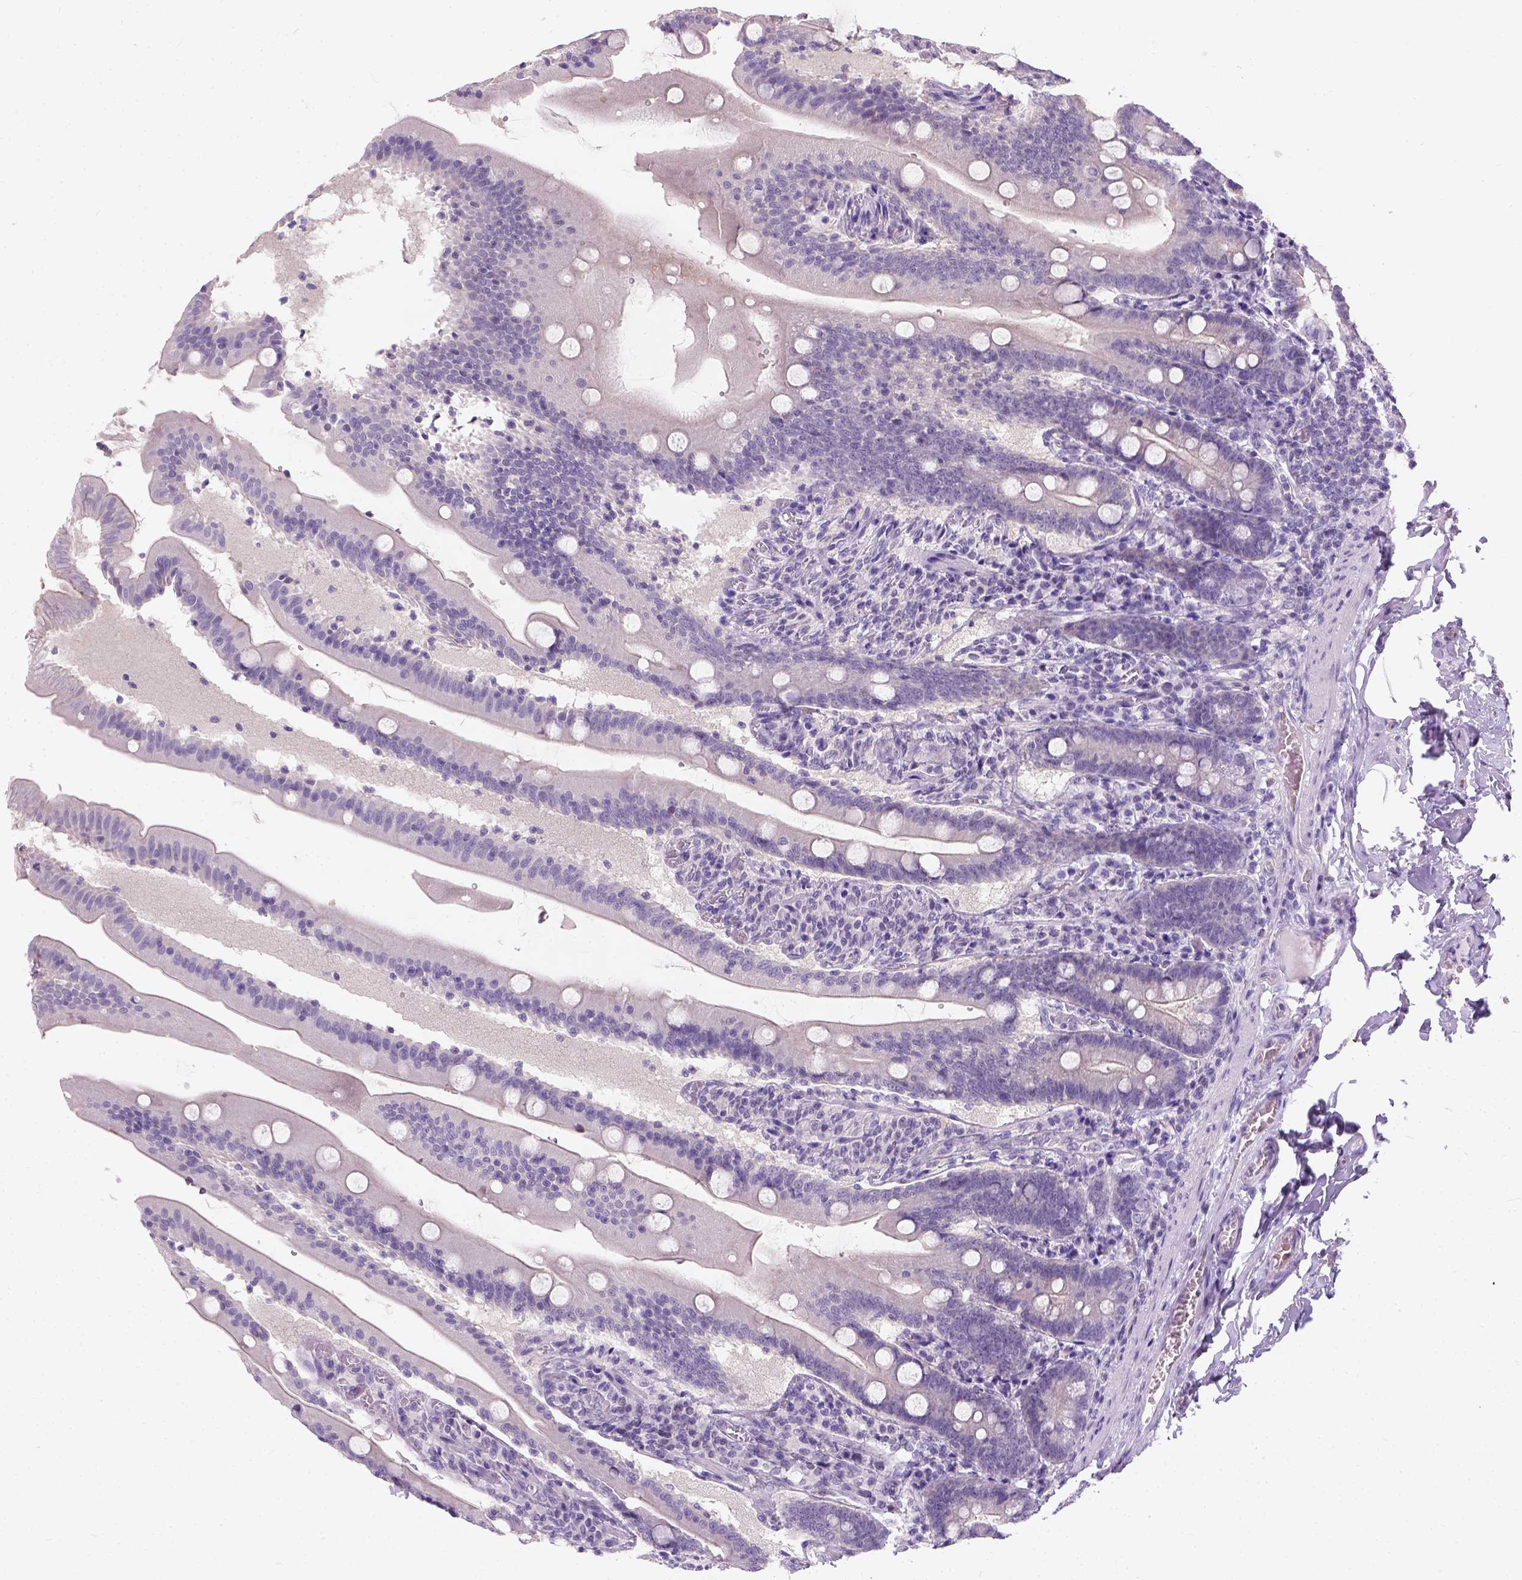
{"staining": {"intensity": "negative", "quantity": "none", "location": "none"}, "tissue": "small intestine", "cell_type": "Glandular cells", "image_type": "normal", "snomed": [{"axis": "morphology", "description": "Normal tissue, NOS"}, {"axis": "topography", "description": "Small intestine"}], "caption": "Micrograph shows no protein staining in glandular cells of unremarkable small intestine. (Immunohistochemistry, brightfield microscopy, high magnification).", "gene": "C20orf144", "patient": {"sex": "male", "age": 37}}